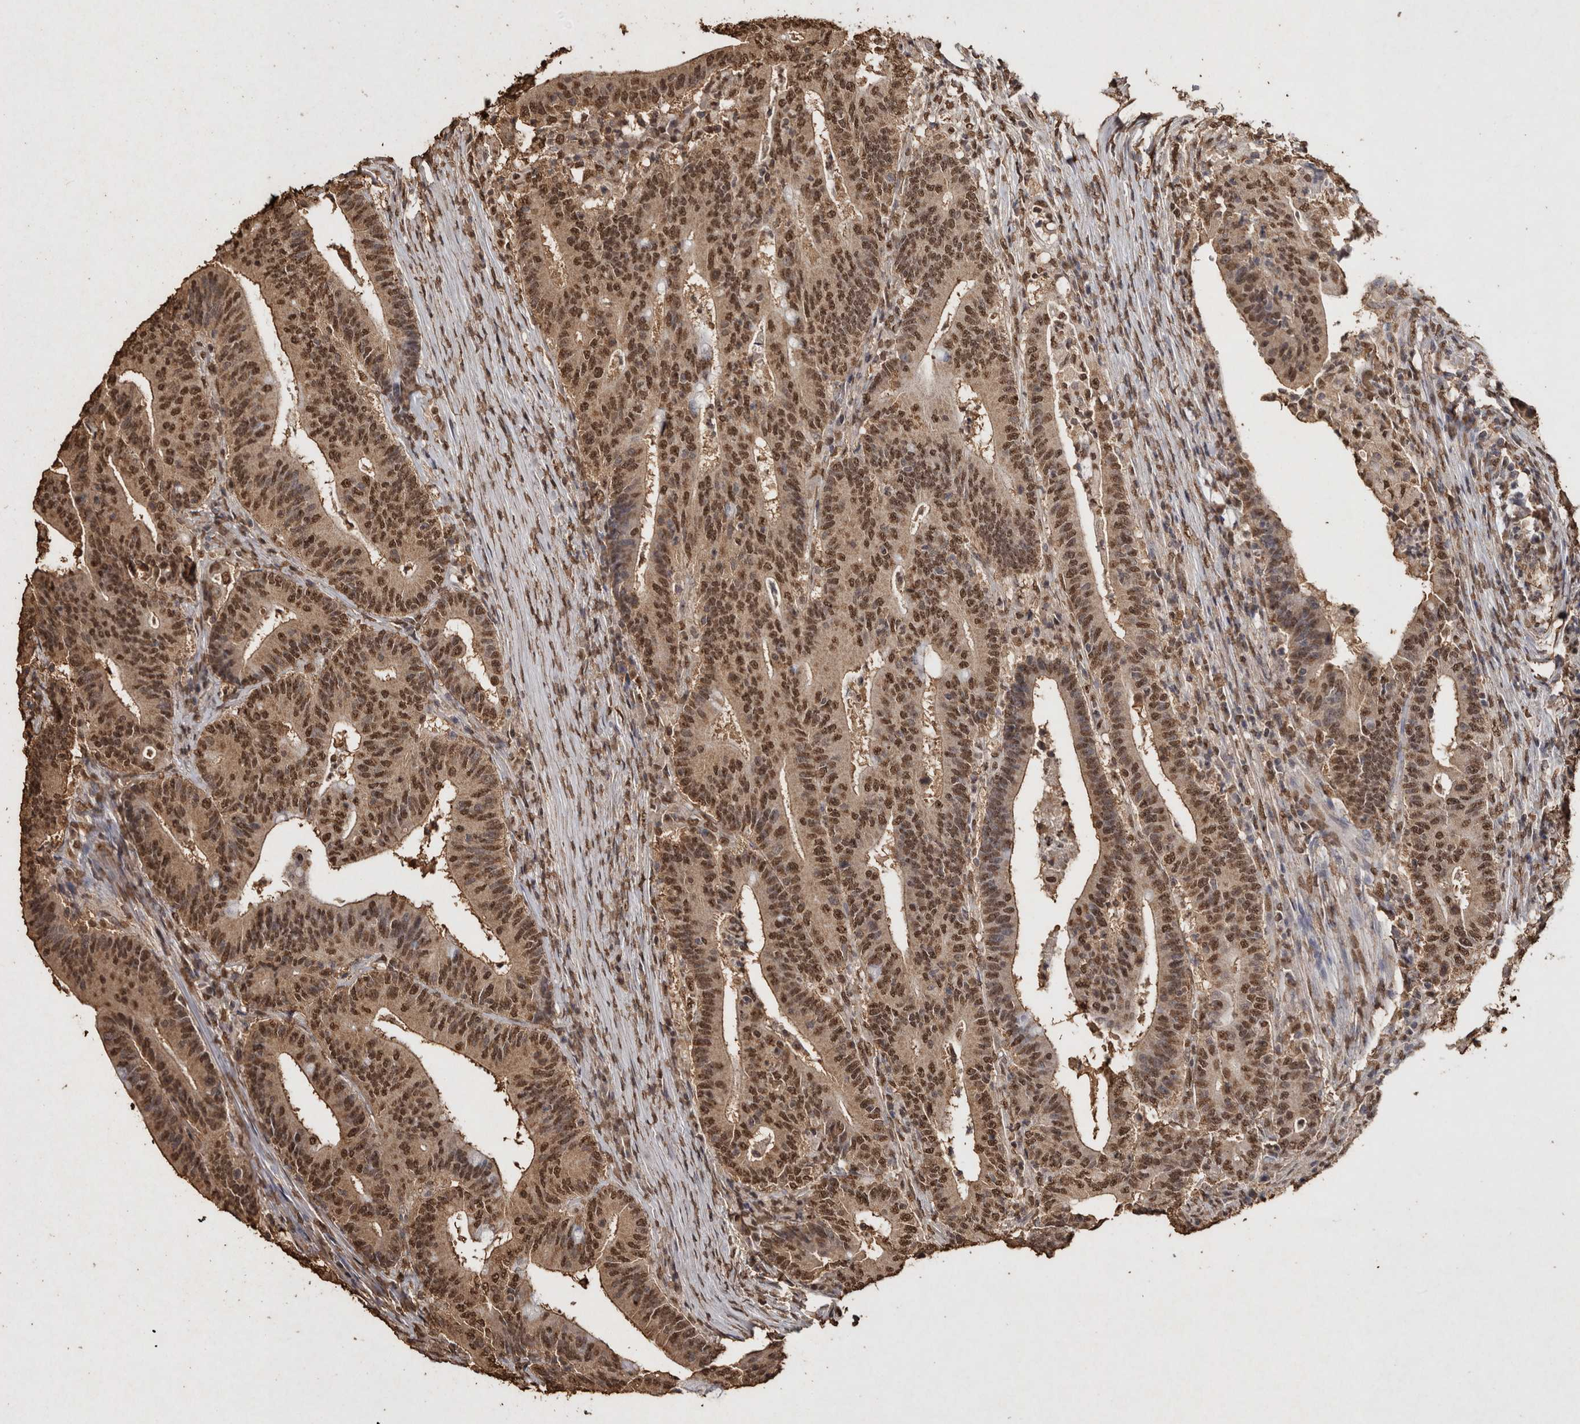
{"staining": {"intensity": "strong", "quantity": ">75%", "location": "nuclear"}, "tissue": "colorectal cancer", "cell_type": "Tumor cells", "image_type": "cancer", "snomed": [{"axis": "morphology", "description": "Adenocarcinoma, NOS"}, {"axis": "topography", "description": "Colon"}], "caption": "Immunohistochemistry (IHC) micrograph of neoplastic tissue: adenocarcinoma (colorectal) stained using immunohistochemistry demonstrates high levels of strong protein expression localized specifically in the nuclear of tumor cells, appearing as a nuclear brown color.", "gene": "FSTL3", "patient": {"sex": "female", "age": 66}}